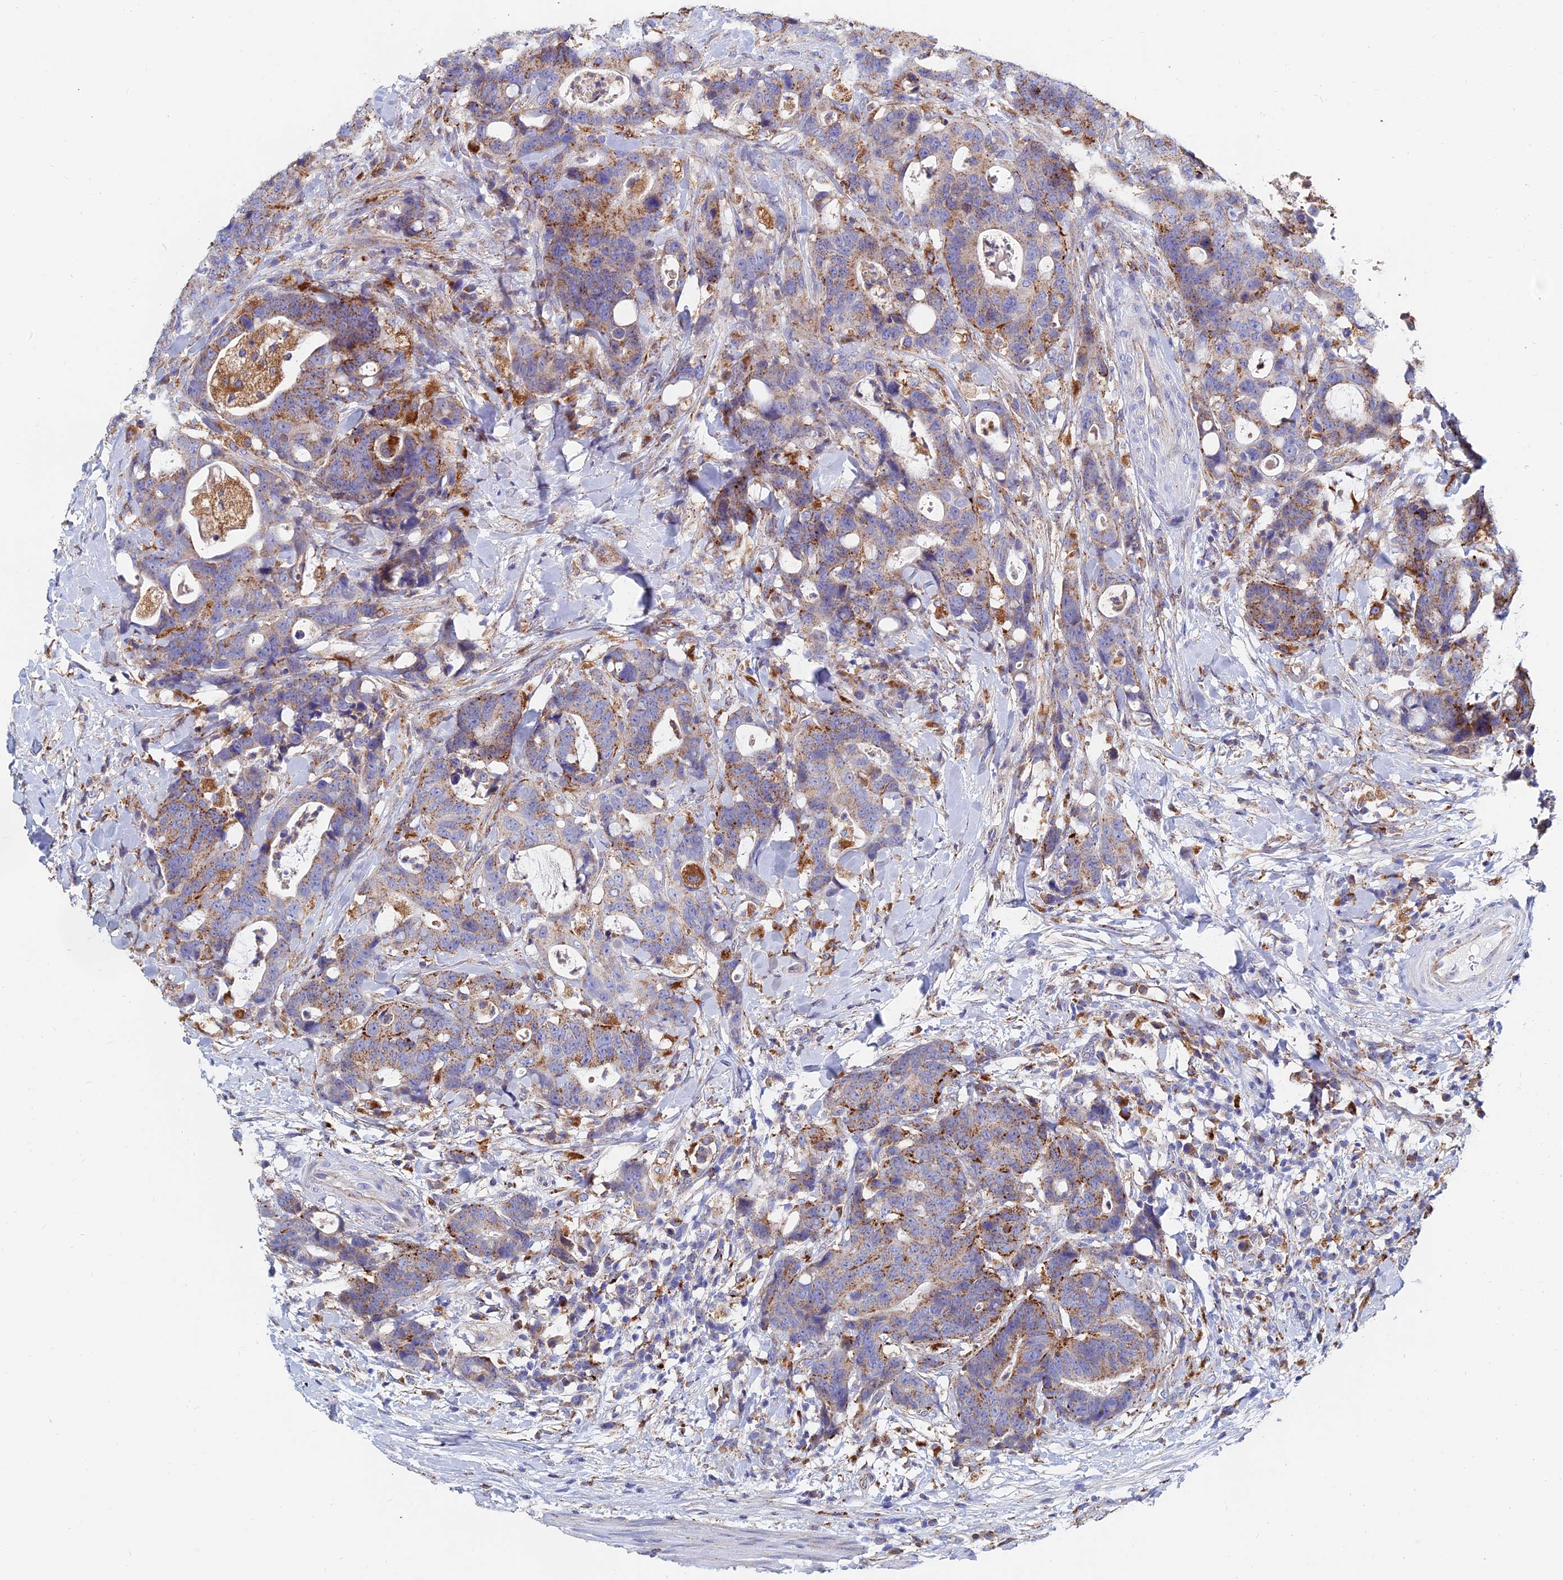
{"staining": {"intensity": "moderate", "quantity": ">75%", "location": "cytoplasmic/membranous"}, "tissue": "colorectal cancer", "cell_type": "Tumor cells", "image_type": "cancer", "snomed": [{"axis": "morphology", "description": "Adenocarcinoma, NOS"}, {"axis": "topography", "description": "Colon"}], "caption": "Approximately >75% of tumor cells in colorectal cancer (adenocarcinoma) reveal moderate cytoplasmic/membranous protein positivity as visualized by brown immunohistochemical staining.", "gene": "SPNS1", "patient": {"sex": "female", "age": 82}}